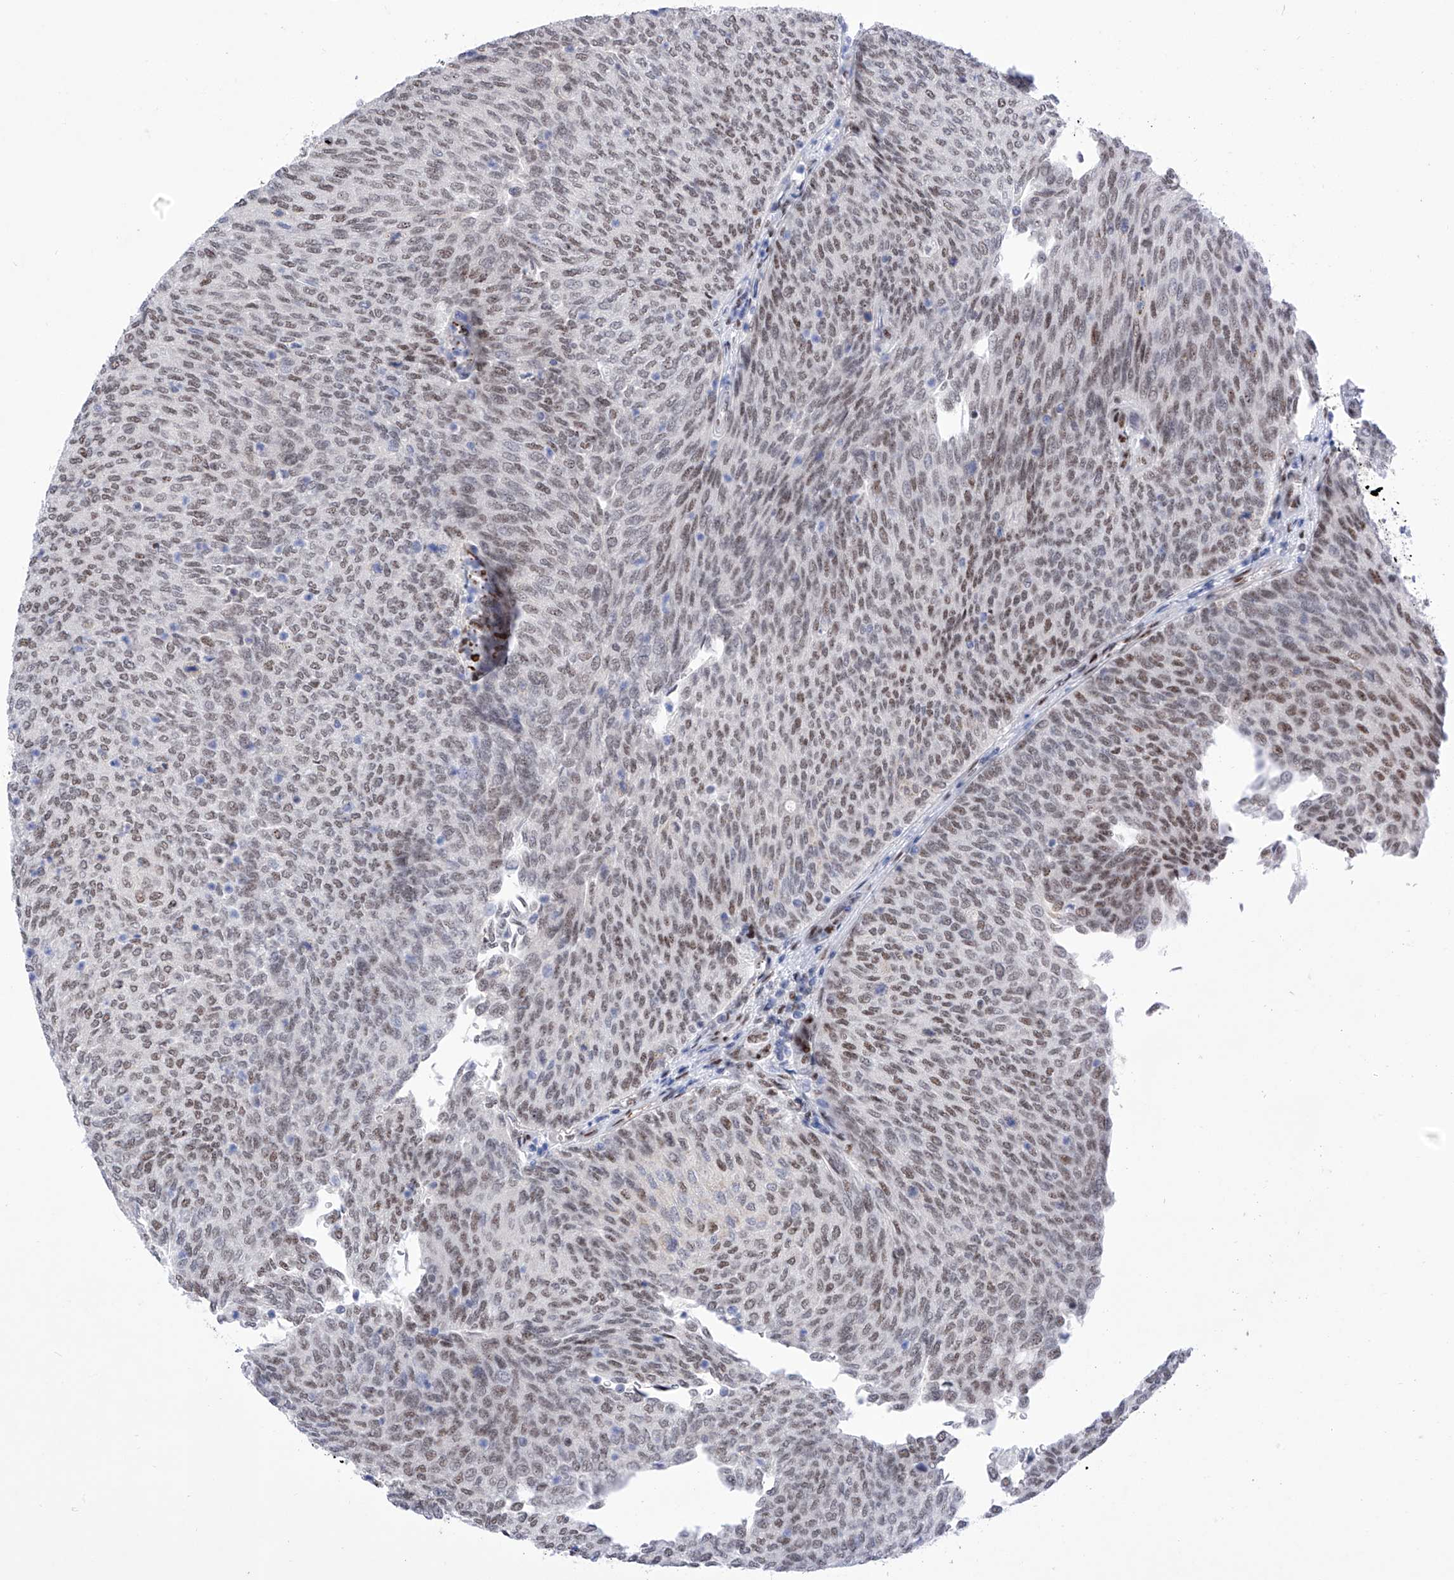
{"staining": {"intensity": "moderate", "quantity": ">75%", "location": "nuclear"}, "tissue": "urothelial cancer", "cell_type": "Tumor cells", "image_type": "cancer", "snomed": [{"axis": "morphology", "description": "Urothelial carcinoma, Low grade"}, {"axis": "topography", "description": "Urinary bladder"}], "caption": "Urothelial cancer tissue reveals moderate nuclear expression in approximately >75% of tumor cells", "gene": "ATN1", "patient": {"sex": "female", "age": 79}}